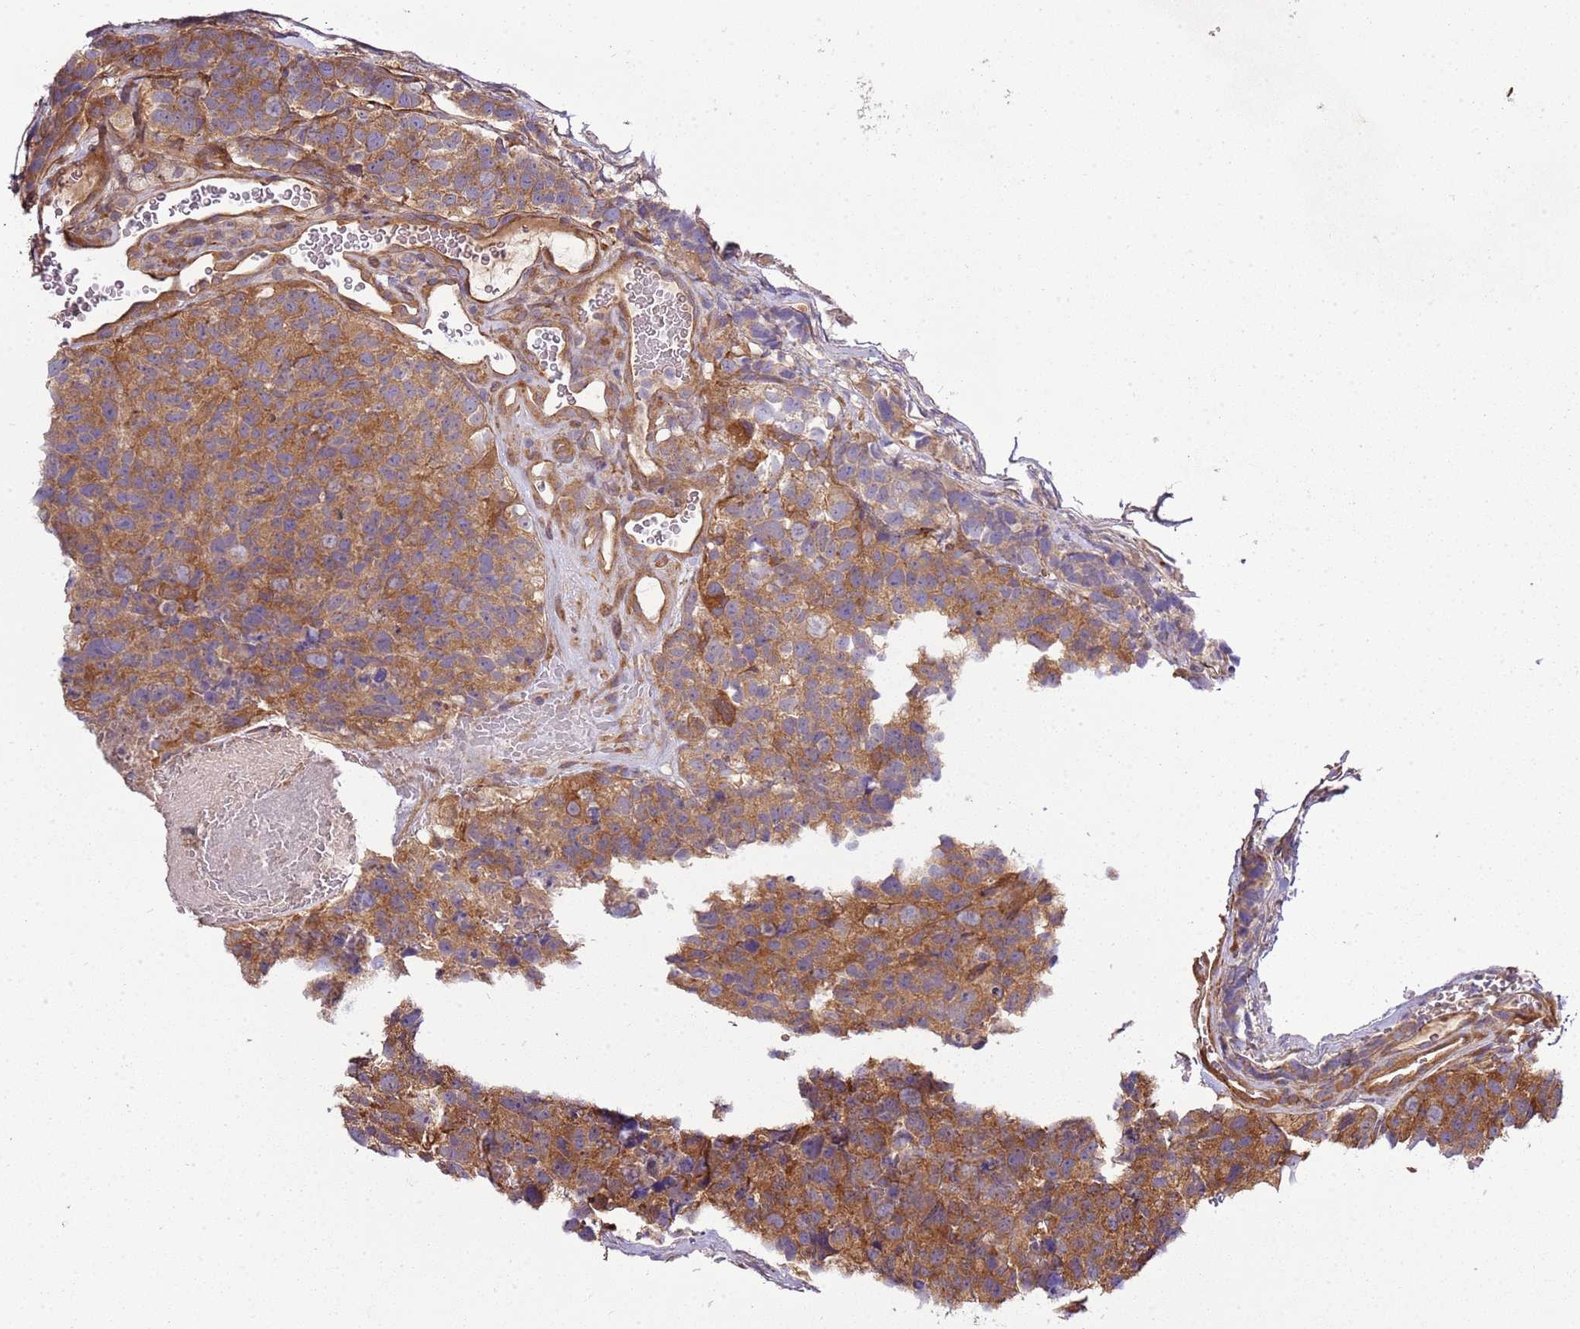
{"staining": {"intensity": "moderate", "quantity": ">75%", "location": "cytoplasmic/membranous"}, "tissue": "glioma", "cell_type": "Tumor cells", "image_type": "cancer", "snomed": [{"axis": "morphology", "description": "Glioma, malignant, High grade"}, {"axis": "topography", "description": "Brain"}], "caption": "Moderate cytoplasmic/membranous expression is seen in about >75% of tumor cells in malignant high-grade glioma.", "gene": "GNL1", "patient": {"sex": "male", "age": 69}}